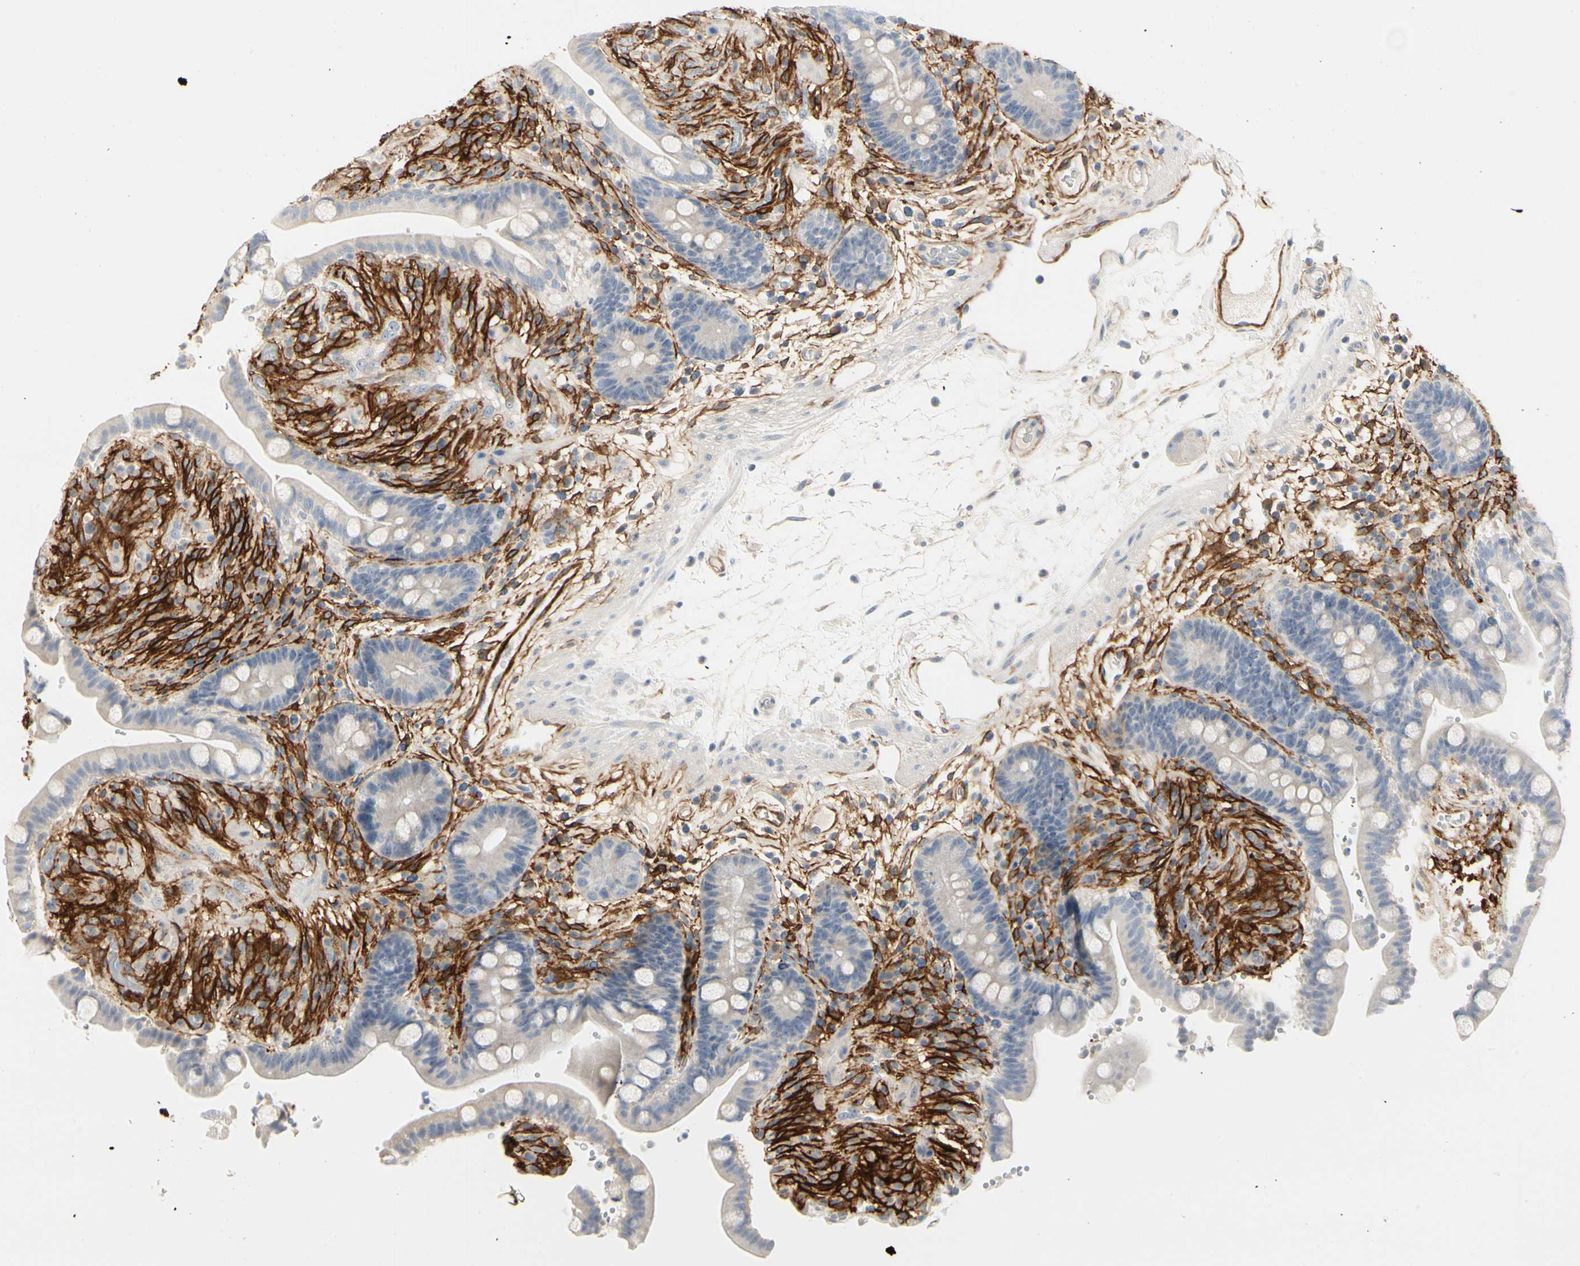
{"staining": {"intensity": "strong", "quantity": ">75%", "location": "cytoplasmic/membranous"}, "tissue": "colon", "cell_type": "Endothelial cells", "image_type": "normal", "snomed": [{"axis": "morphology", "description": "Normal tissue, NOS"}, {"axis": "topography", "description": "Colon"}], "caption": "A photomicrograph of human colon stained for a protein shows strong cytoplasmic/membranous brown staining in endothelial cells. Ihc stains the protein of interest in brown and the nuclei are stained blue.", "gene": "GGT5", "patient": {"sex": "male", "age": 73}}